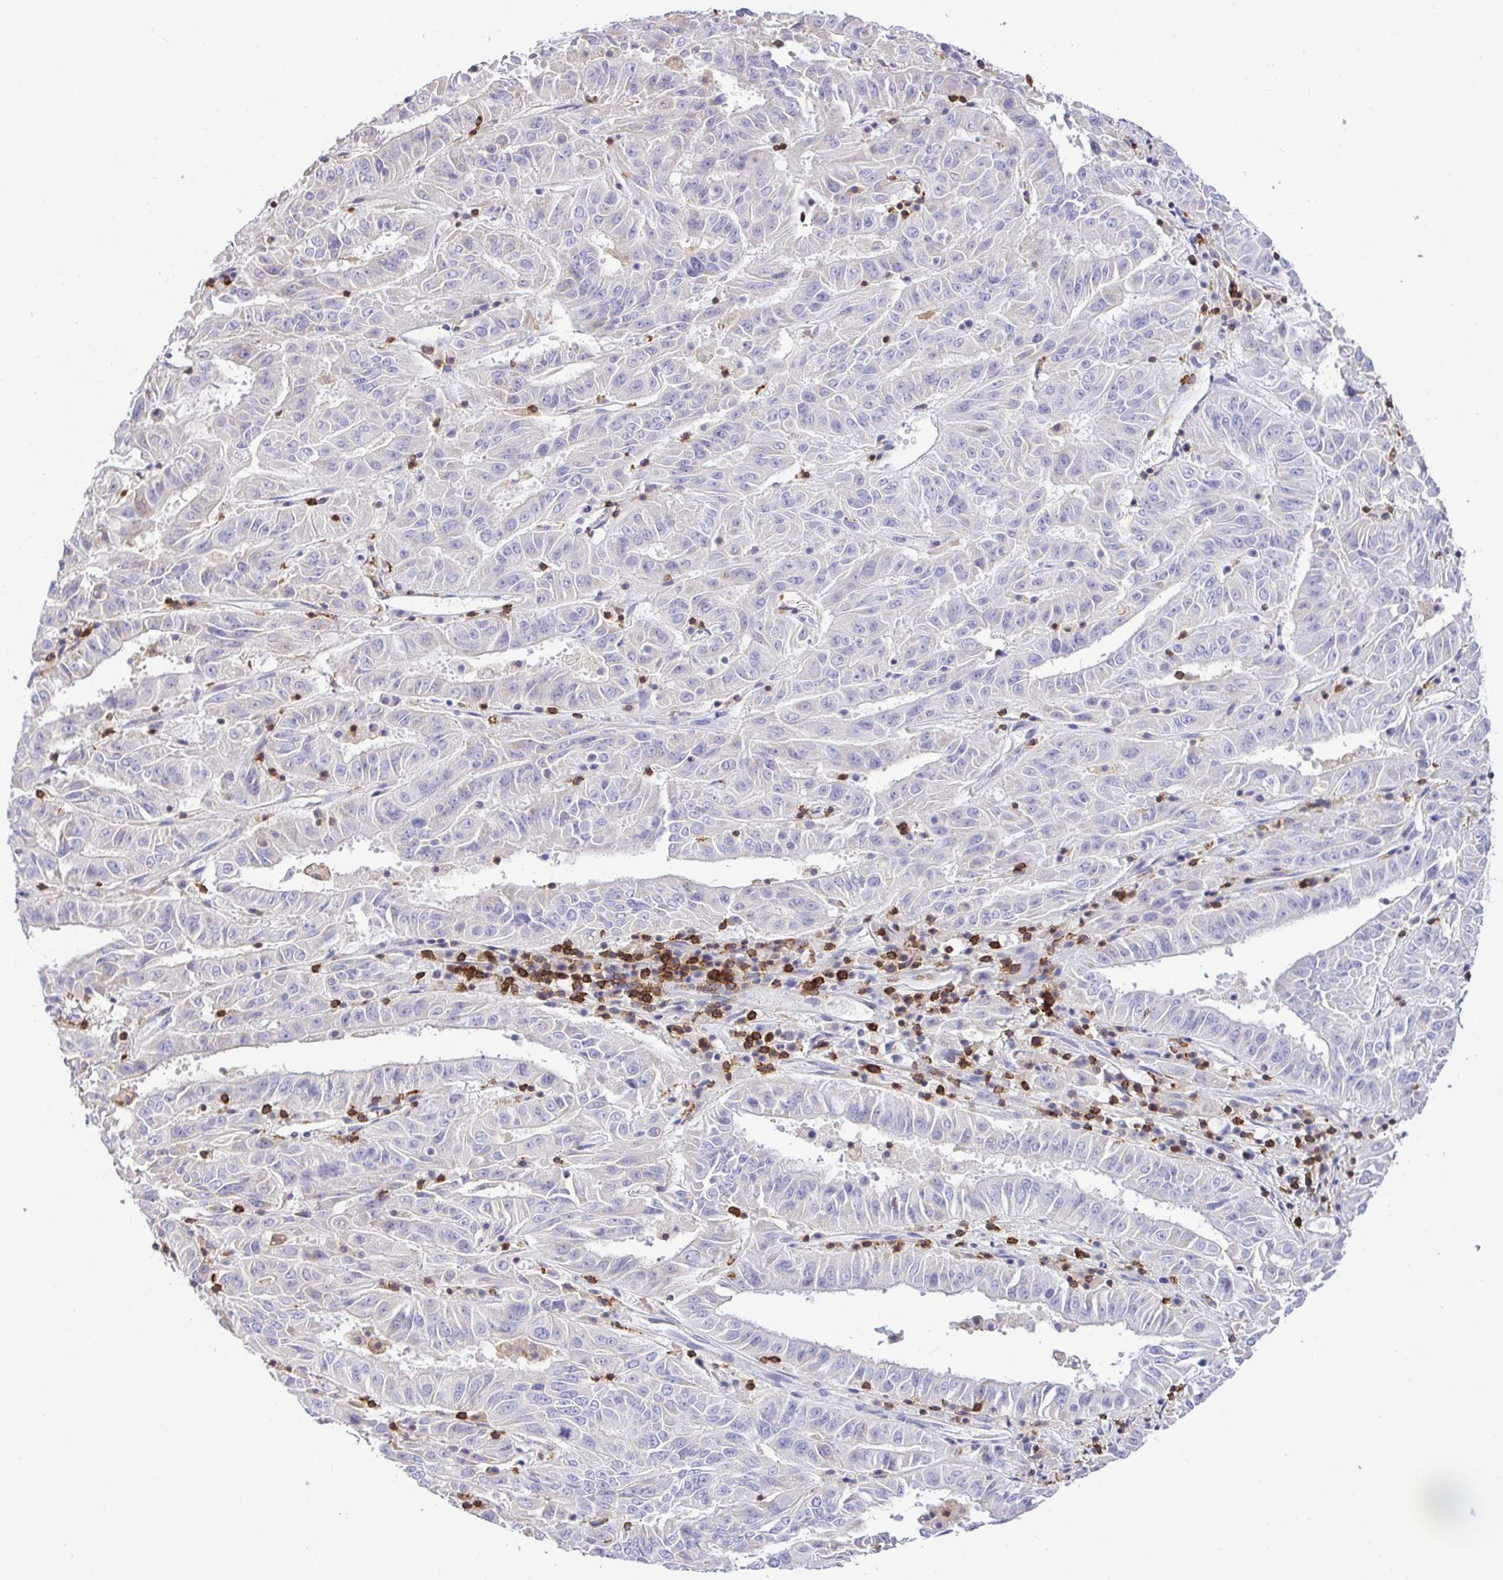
{"staining": {"intensity": "negative", "quantity": "none", "location": "none"}, "tissue": "pancreatic cancer", "cell_type": "Tumor cells", "image_type": "cancer", "snomed": [{"axis": "morphology", "description": "Adenocarcinoma, NOS"}, {"axis": "topography", "description": "Pancreas"}], "caption": "An IHC histopathology image of pancreatic cancer is shown. There is no staining in tumor cells of pancreatic cancer.", "gene": "SKAP1", "patient": {"sex": "male", "age": 63}}